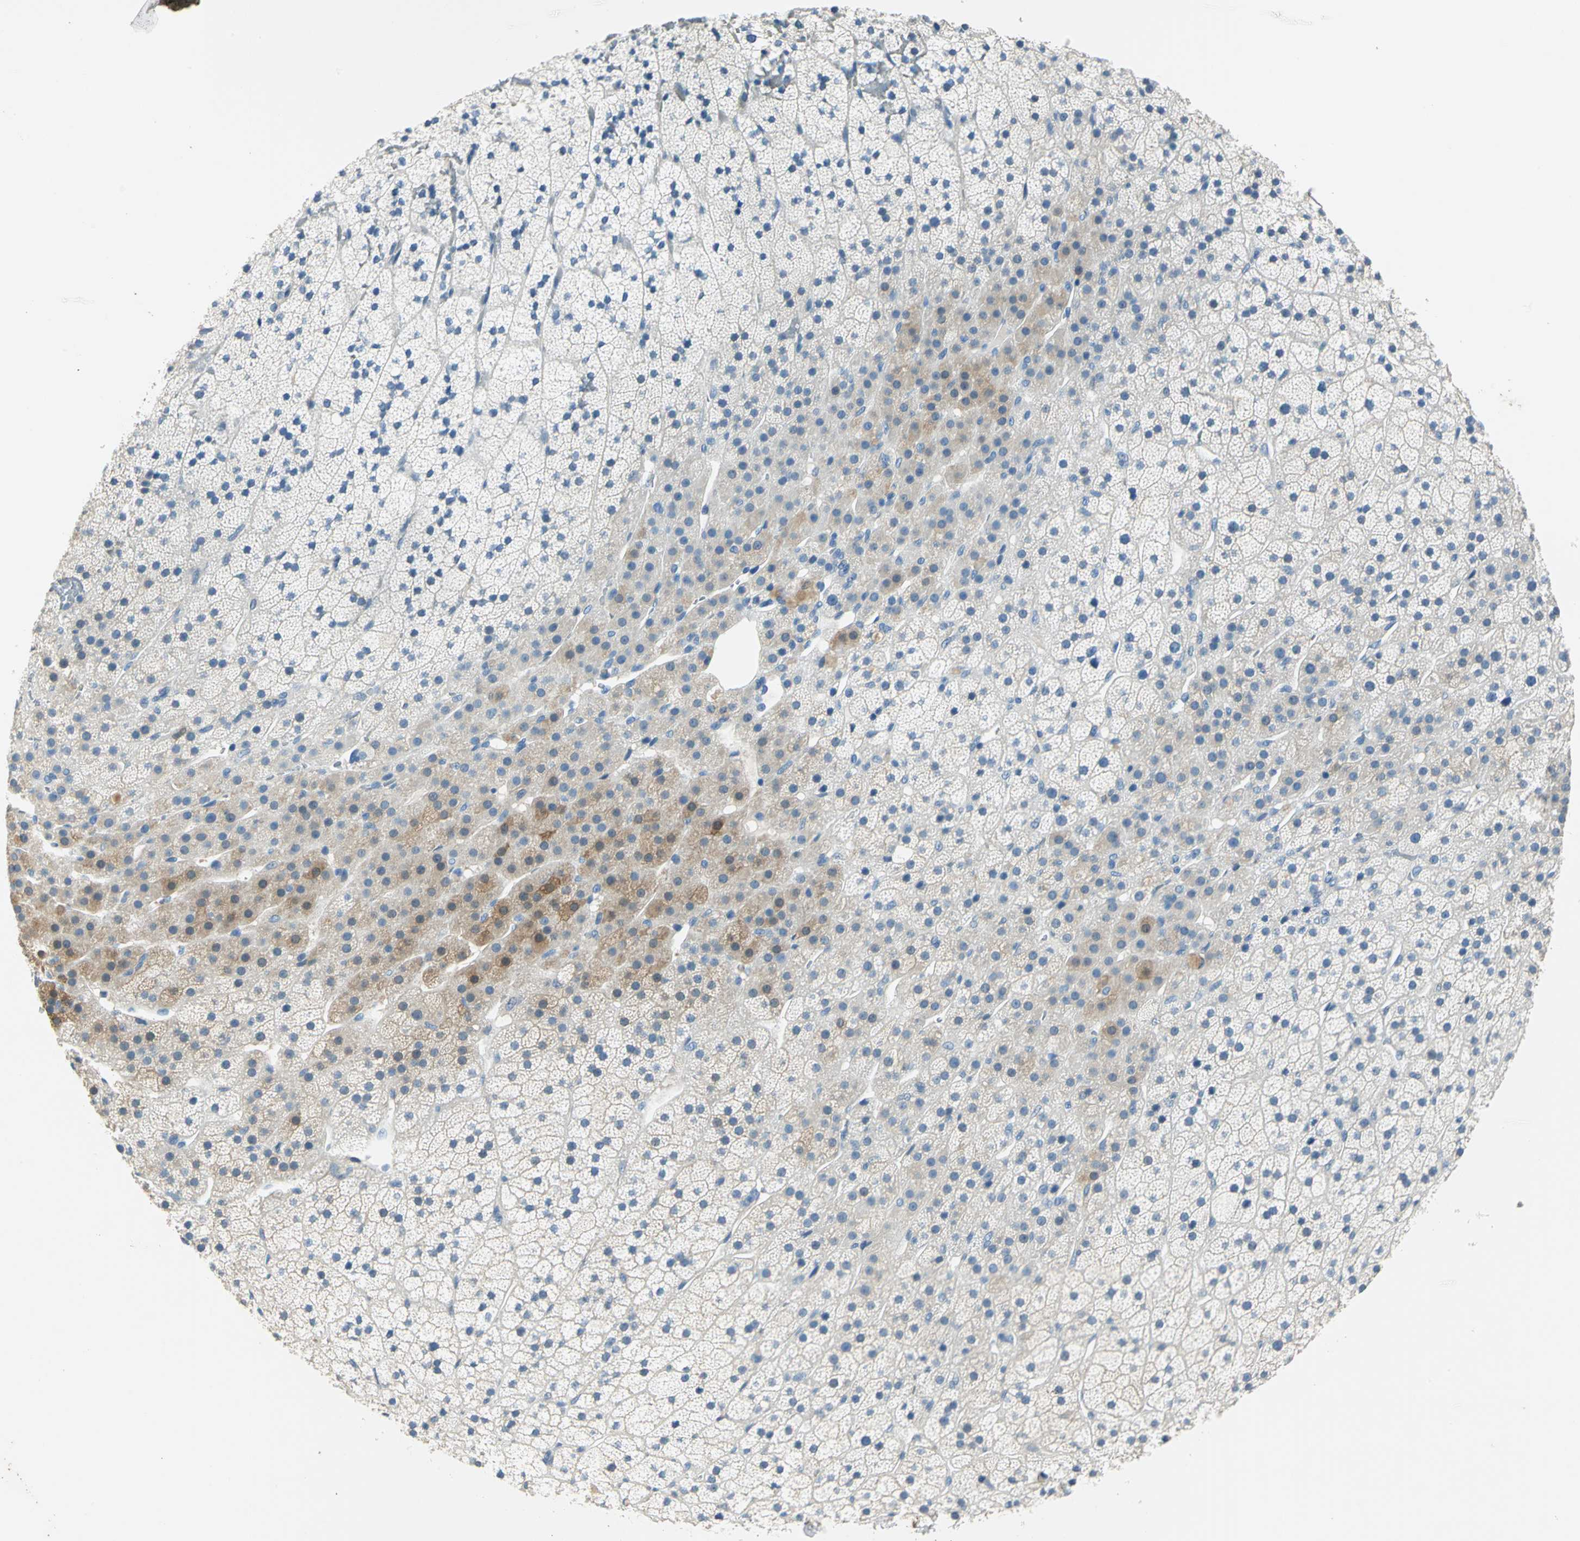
{"staining": {"intensity": "moderate", "quantity": "<25%", "location": "cytoplasmic/membranous"}, "tissue": "adrenal gland", "cell_type": "Glandular cells", "image_type": "normal", "snomed": [{"axis": "morphology", "description": "Normal tissue, NOS"}, {"axis": "topography", "description": "Adrenal gland"}], "caption": "Immunohistochemistry (IHC) (DAB (3,3'-diaminobenzidine)) staining of benign human adrenal gland demonstrates moderate cytoplasmic/membranous protein positivity in about <25% of glandular cells. The staining was performed using DAB to visualize the protein expression in brown, while the nuclei were stained in blue with hematoxylin (Magnification: 20x).", "gene": "UCHL1", "patient": {"sex": "male", "age": 35}}